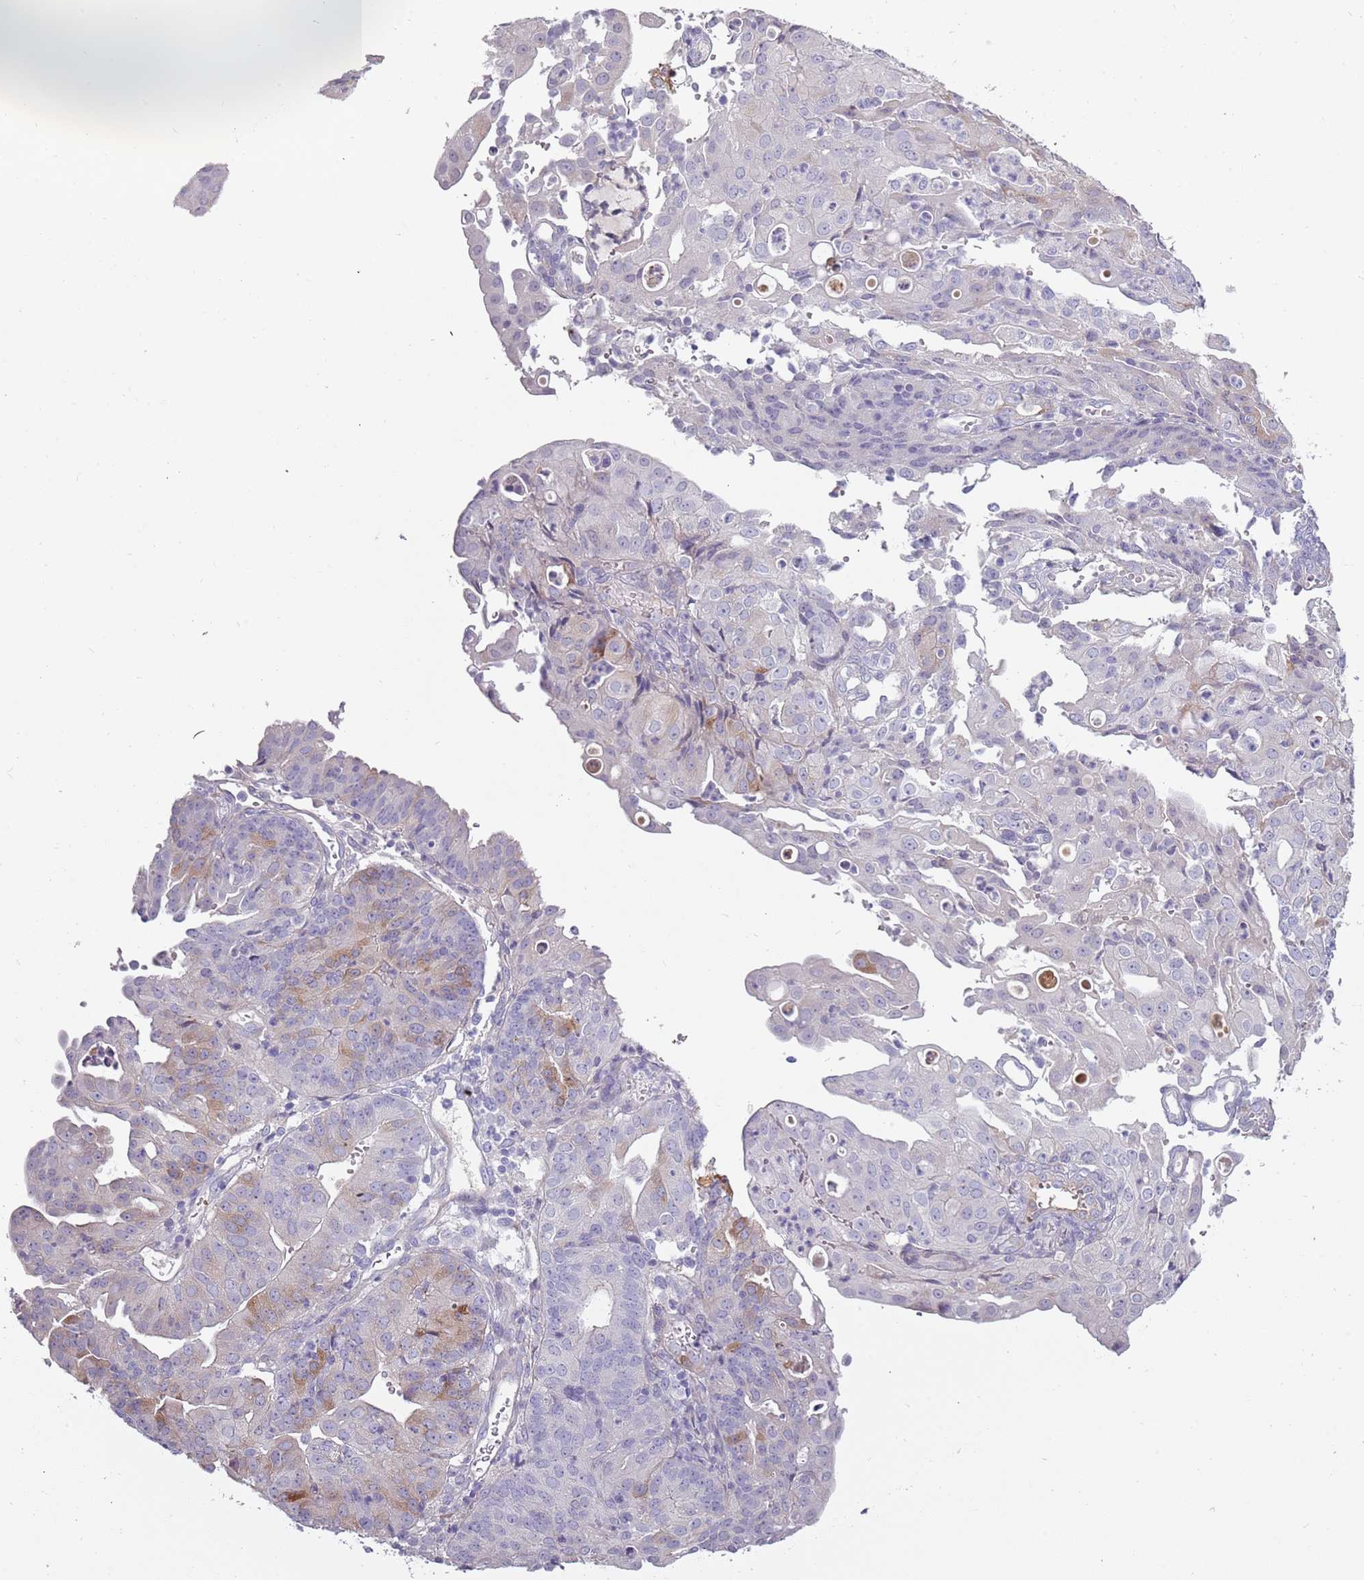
{"staining": {"intensity": "weak", "quantity": "<25%", "location": "cytoplasmic/membranous"}, "tissue": "endometrial cancer", "cell_type": "Tumor cells", "image_type": "cancer", "snomed": [{"axis": "morphology", "description": "Adenocarcinoma, NOS"}, {"axis": "topography", "description": "Endometrium"}], "caption": "Immunohistochemistry image of endometrial adenocarcinoma stained for a protein (brown), which demonstrates no expression in tumor cells. The staining is performed using DAB brown chromogen with nuclei counter-stained in using hematoxylin.", "gene": "TNFRSF6B", "patient": {"sex": "female", "age": 56}}